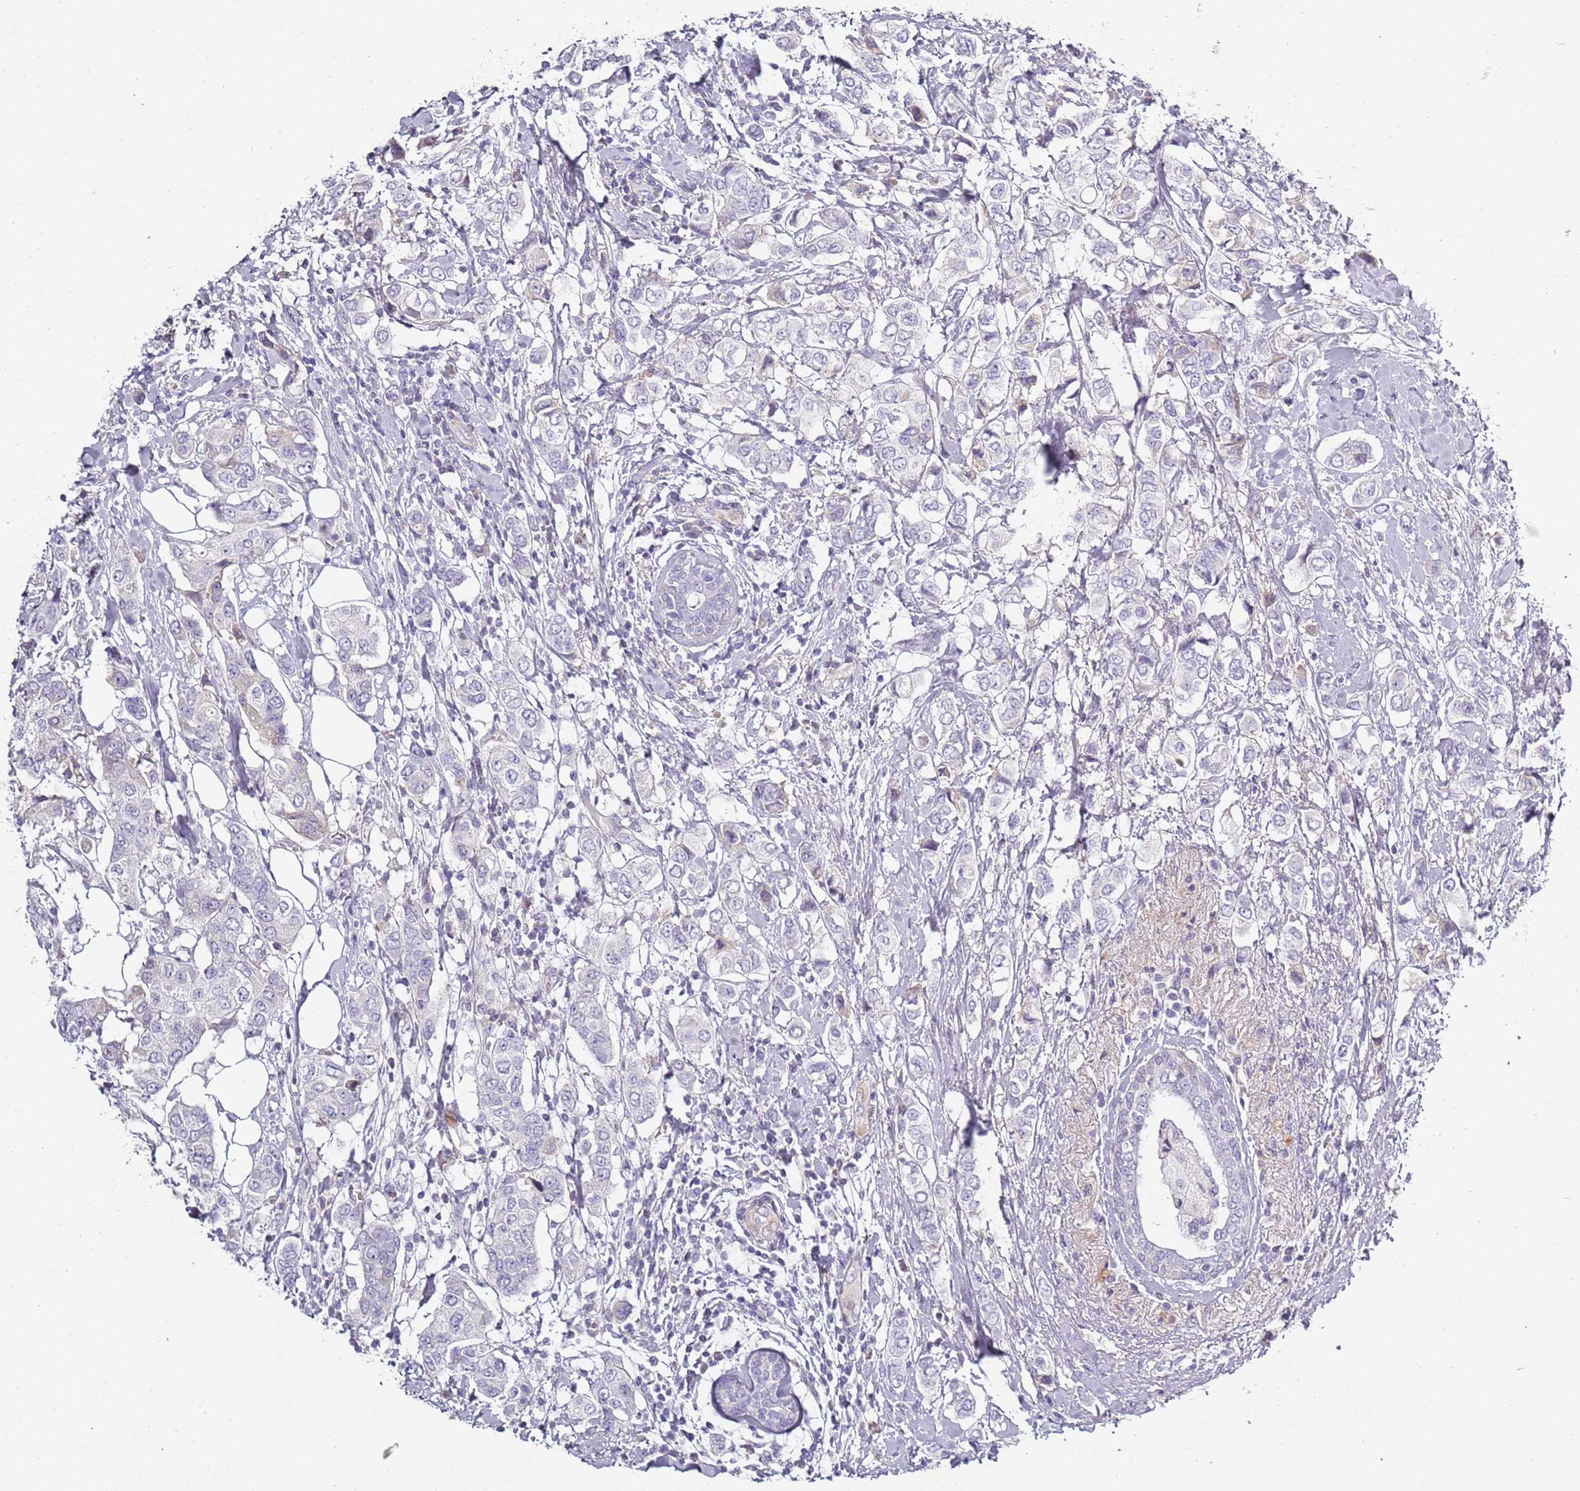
{"staining": {"intensity": "negative", "quantity": "none", "location": "none"}, "tissue": "breast cancer", "cell_type": "Tumor cells", "image_type": "cancer", "snomed": [{"axis": "morphology", "description": "Lobular carcinoma"}, {"axis": "topography", "description": "Breast"}], "caption": "Protein analysis of breast lobular carcinoma reveals no significant staining in tumor cells. (Stains: DAB immunohistochemistry with hematoxylin counter stain, Microscopy: brightfield microscopy at high magnification).", "gene": "TNFRSF6B", "patient": {"sex": "female", "age": 51}}